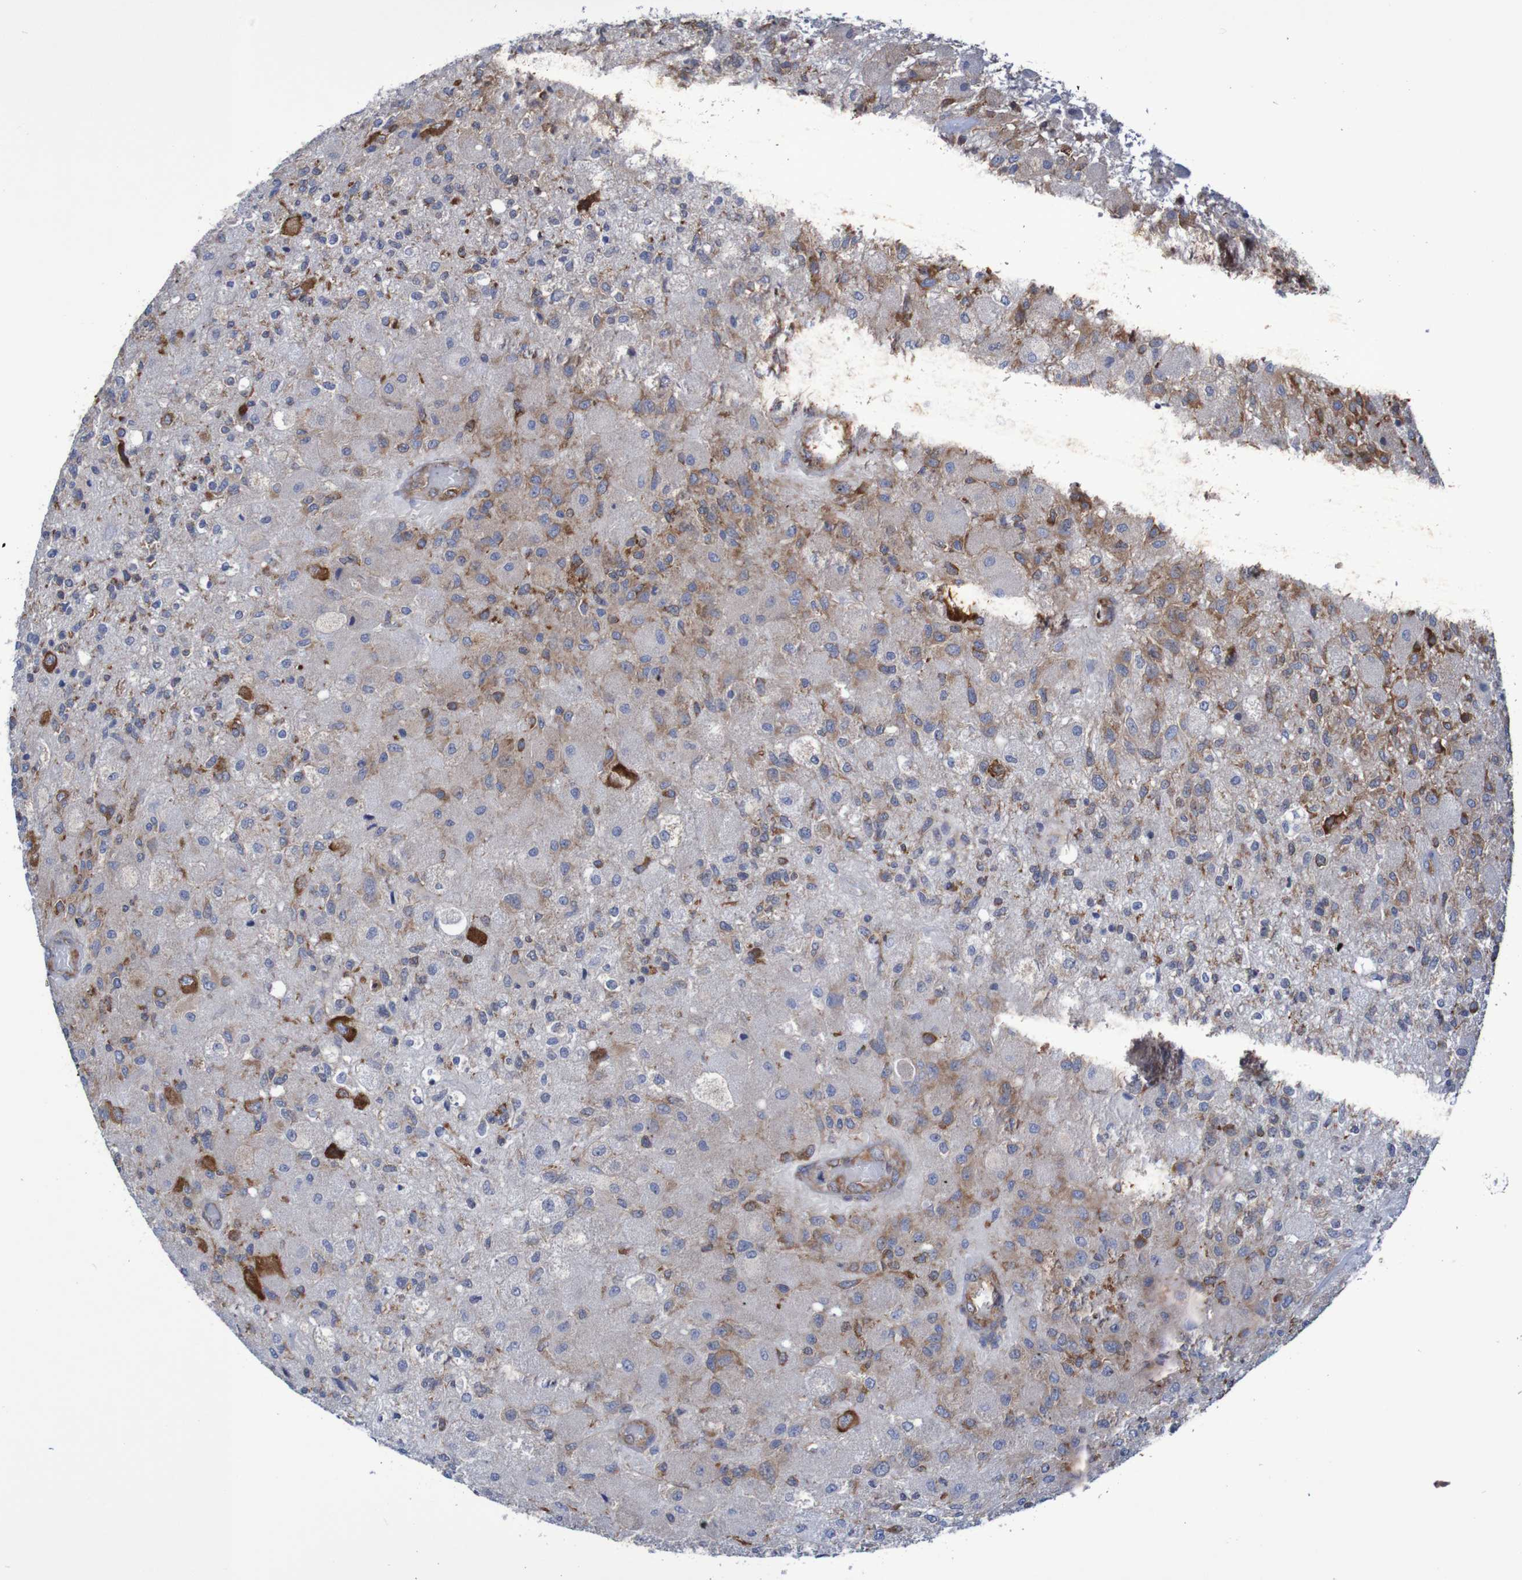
{"staining": {"intensity": "strong", "quantity": "25%-75%", "location": "cytoplasmic/membranous"}, "tissue": "glioma", "cell_type": "Tumor cells", "image_type": "cancer", "snomed": [{"axis": "morphology", "description": "Normal tissue, NOS"}, {"axis": "morphology", "description": "Glioma, malignant, High grade"}, {"axis": "topography", "description": "Cerebral cortex"}], "caption": "Malignant glioma (high-grade) was stained to show a protein in brown. There is high levels of strong cytoplasmic/membranous positivity in approximately 25%-75% of tumor cells. (DAB = brown stain, brightfield microscopy at high magnification).", "gene": "FXR2", "patient": {"sex": "male", "age": 77}}